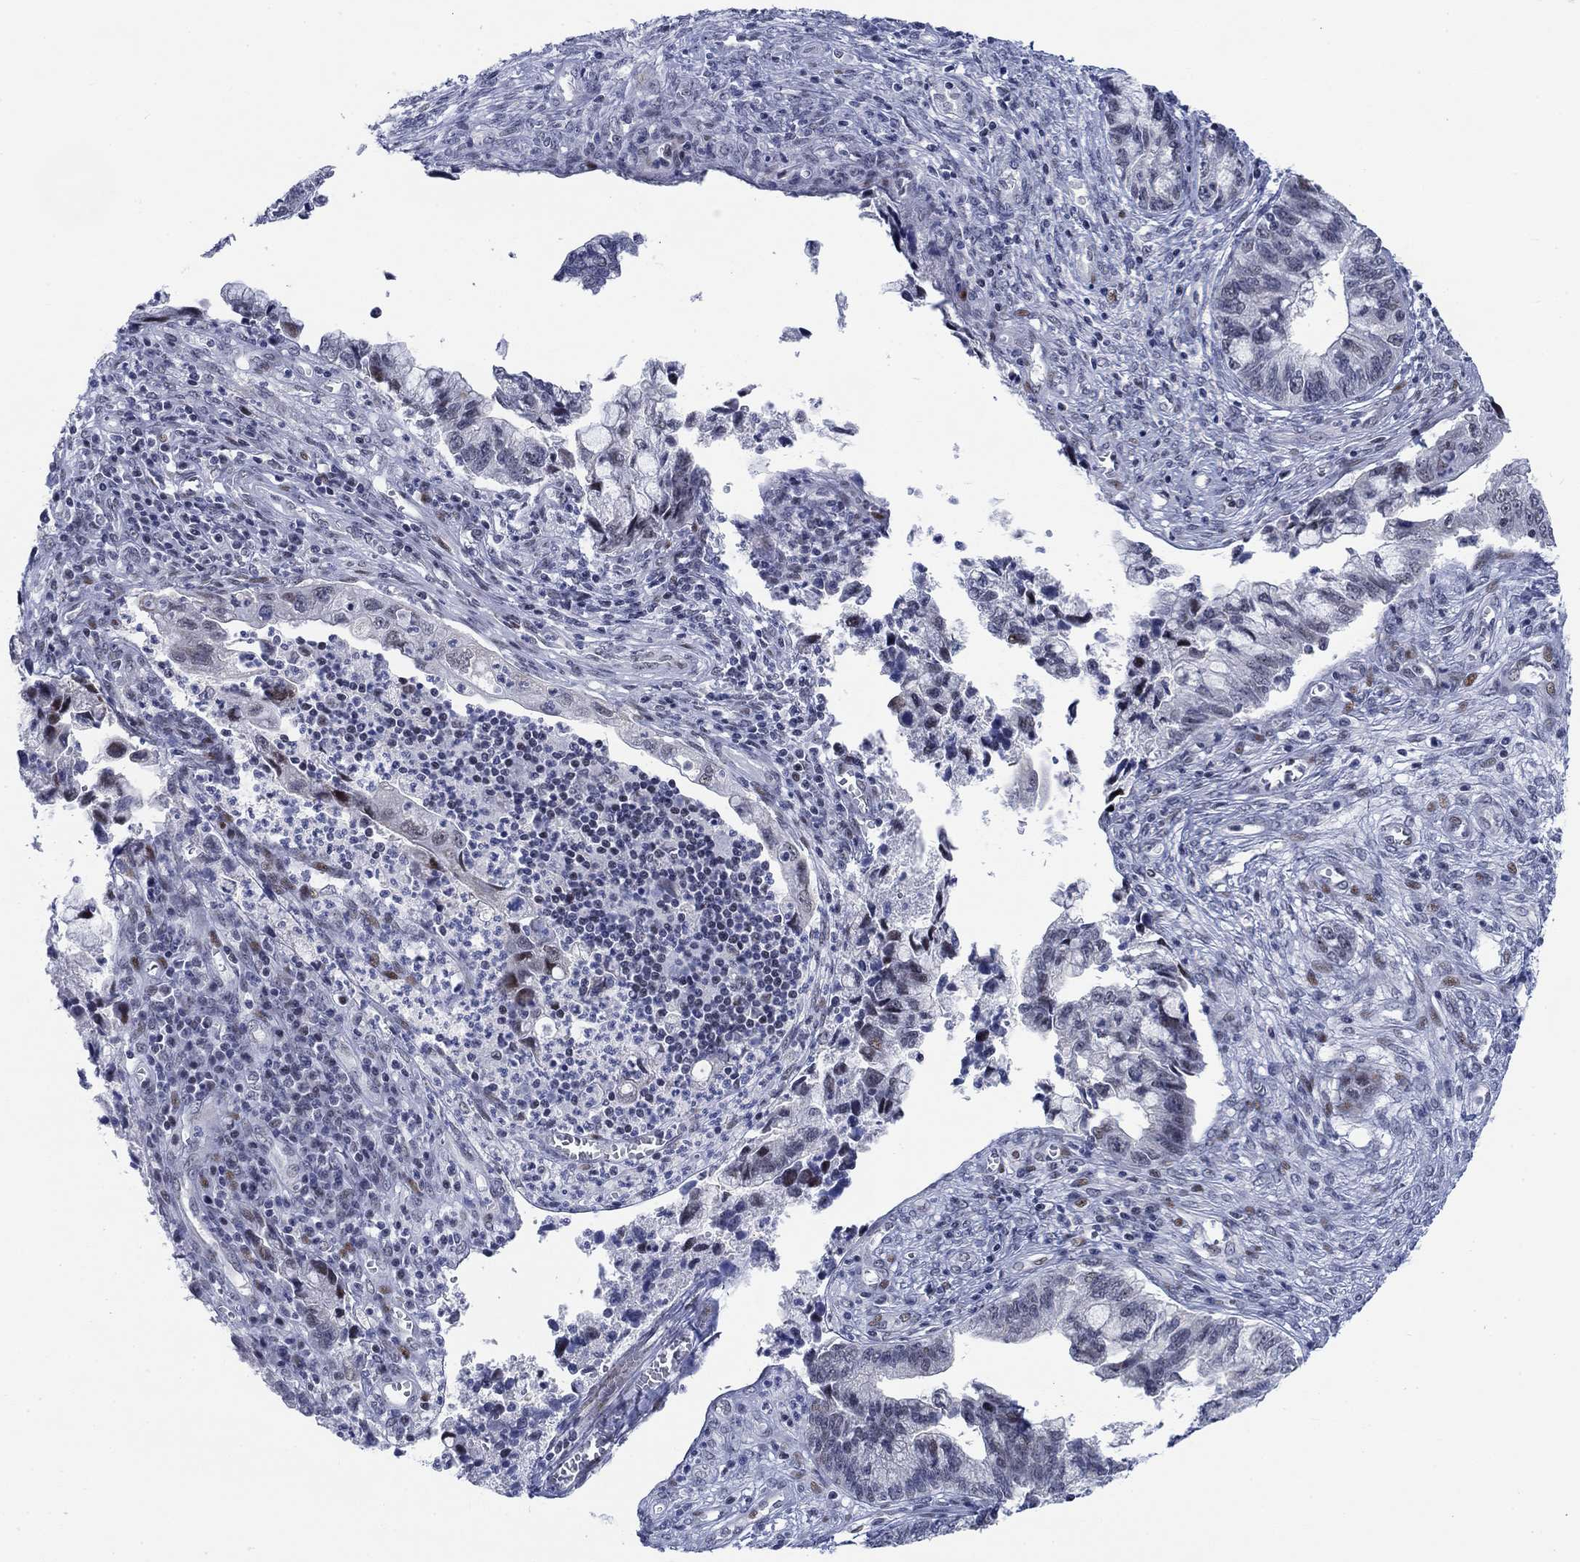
{"staining": {"intensity": "negative", "quantity": "none", "location": "none"}, "tissue": "cervical cancer", "cell_type": "Tumor cells", "image_type": "cancer", "snomed": [{"axis": "morphology", "description": "Adenocarcinoma, NOS"}, {"axis": "topography", "description": "Cervix"}], "caption": "Micrograph shows no significant protein positivity in tumor cells of cervical cancer (adenocarcinoma).", "gene": "NEU3", "patient": {"sex": "female", "age": 44}}